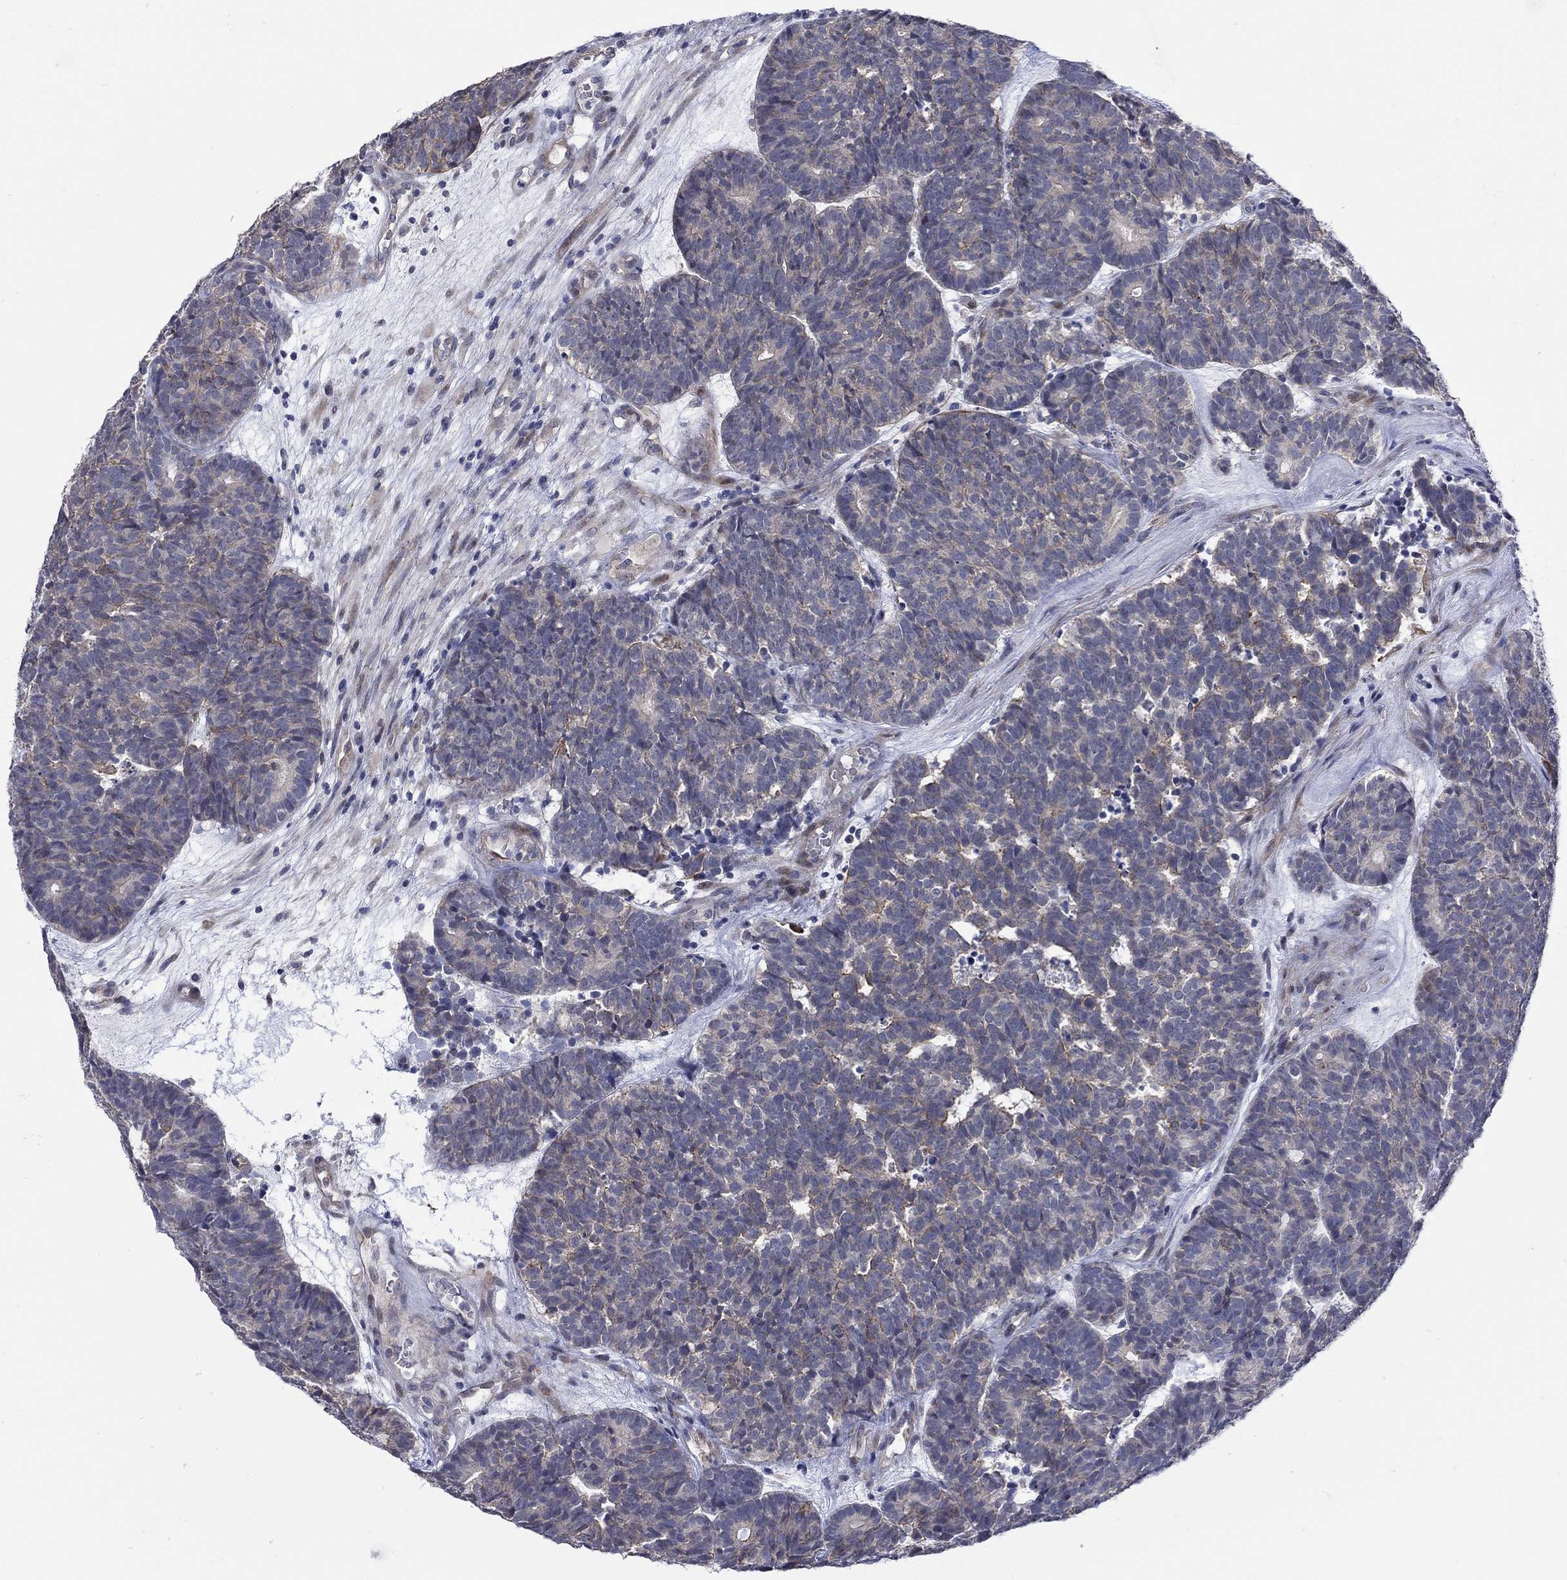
{"staining": {"intensity": "moderate", "quantity": "<25%", "location": "cytoplasmic/membranous"}, "tissue": "head and neck cancer", "cell_type": "Tumor cells", "image_type": "cancer", "snomed": [{"axis": "morphology", "description": "Adenocarcinoma, NOS"}, {"axis": "topography", "description": "Head-Neck"}], "caption": "Immunohistochemistry micrograph of neoplastic tissue: head and neck cancer (adenocarcinoma) stained using immunohistochemistry (IHC) exhibits low levels of moderate protein expression localized specifically in the cytoplasmic/membranous of tumor cells, appearing as a cytoplasmic/membranous brown color.", "gene": "SCN7A", "patient": {"sex": "female", "age": 81}}